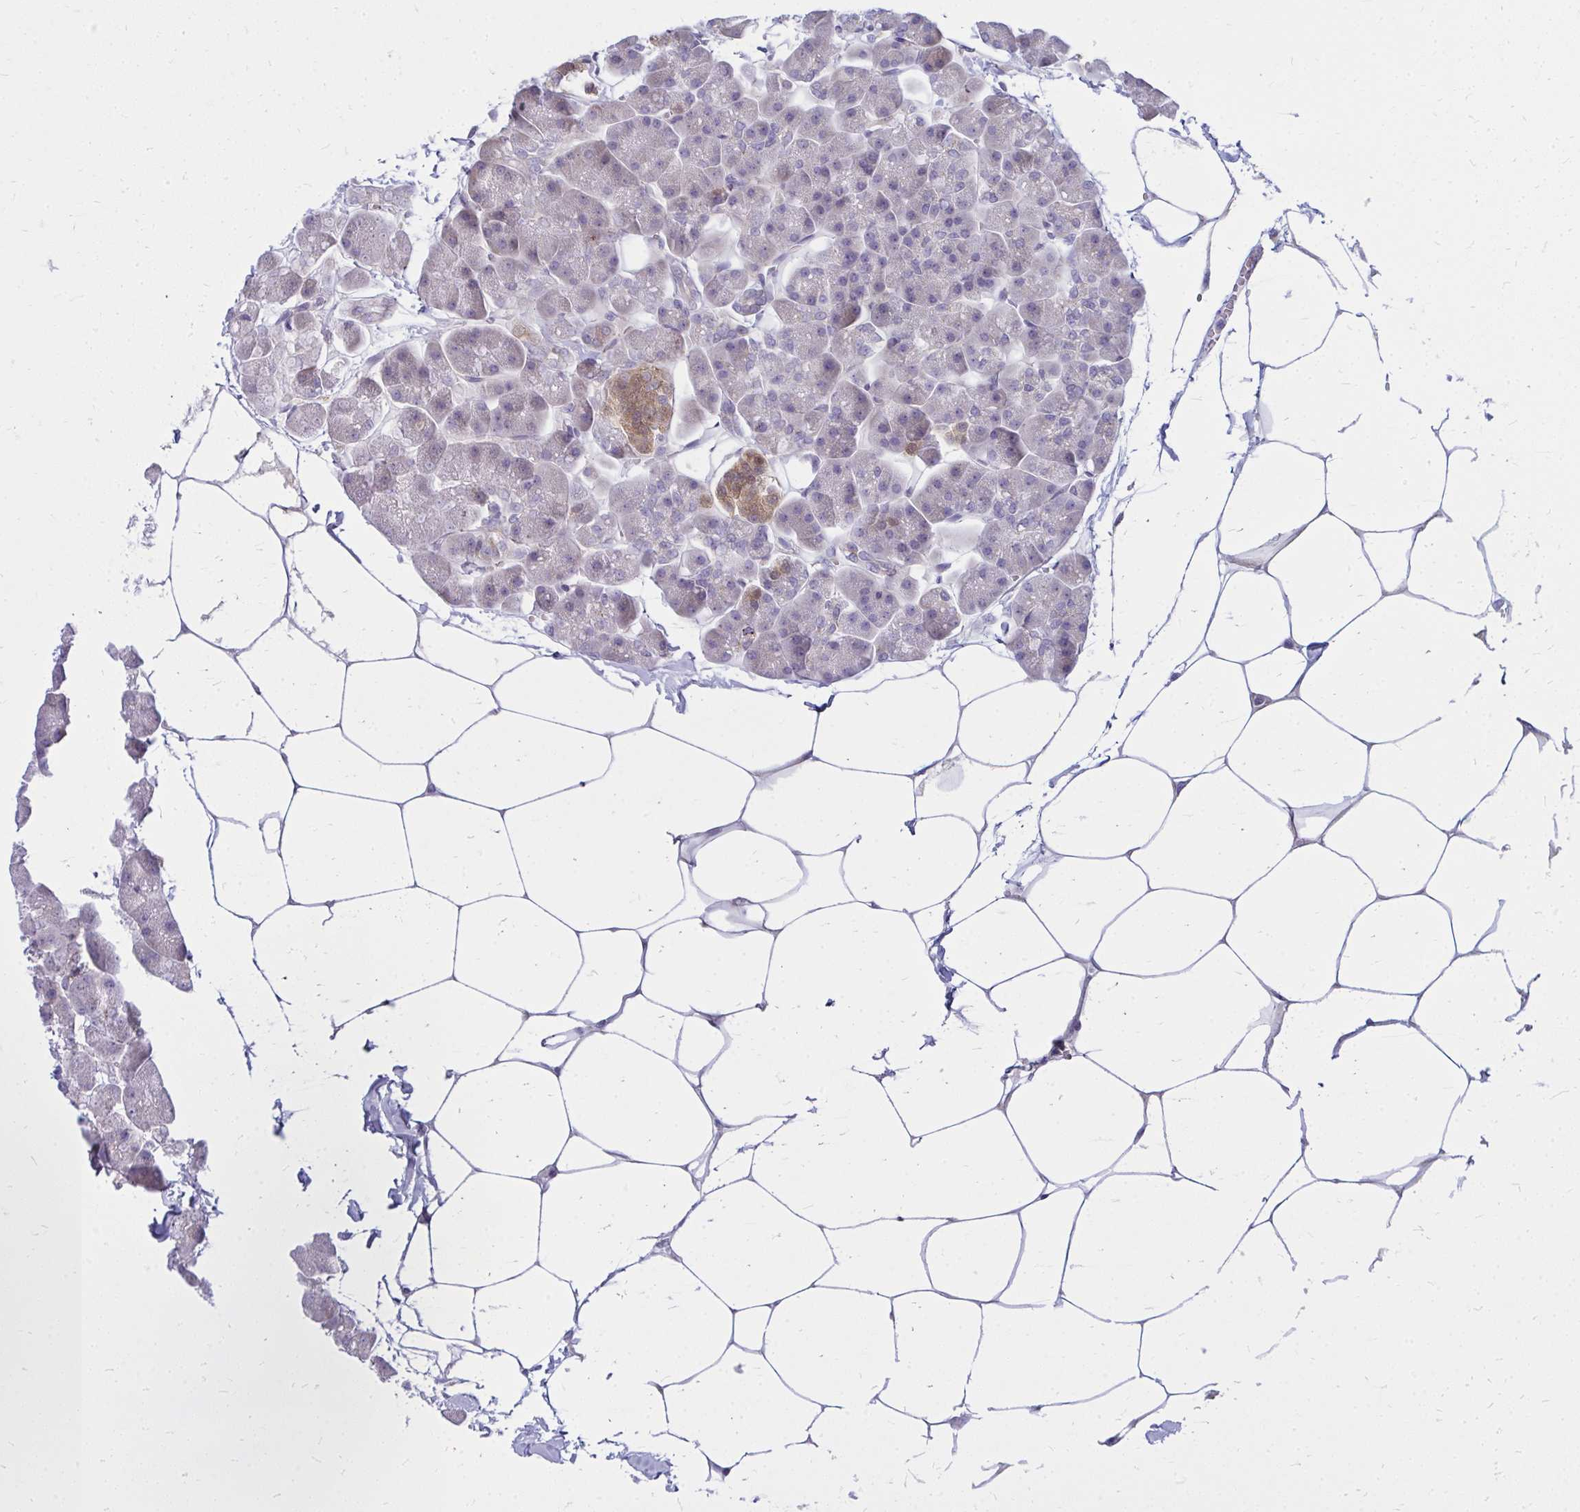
{"staining": {"intensity": "moderate", "quantity": "<25%", "location": "cytoplasmic/membranous"}, "tissue": "pancreas", "cell_type": "Exocrine glandular cells", "image_type": "normal", "snomed": [{"axis": "morphology", "description": "Normal tissue, NOS"}, {"axis": "topography", "description": "Pancreas"}], "caption": "Protein expression by immunohistochemistry reveals moderate cytoplasmic/membranous positivity in about <25% of exocrine glandular cells in unremarkable pancreas. The protein of interest is shown in brown color, while the nuclei are stained blue.", "gene": "ZSCAN25", "patient": {"sex": "male", "age": 35}}